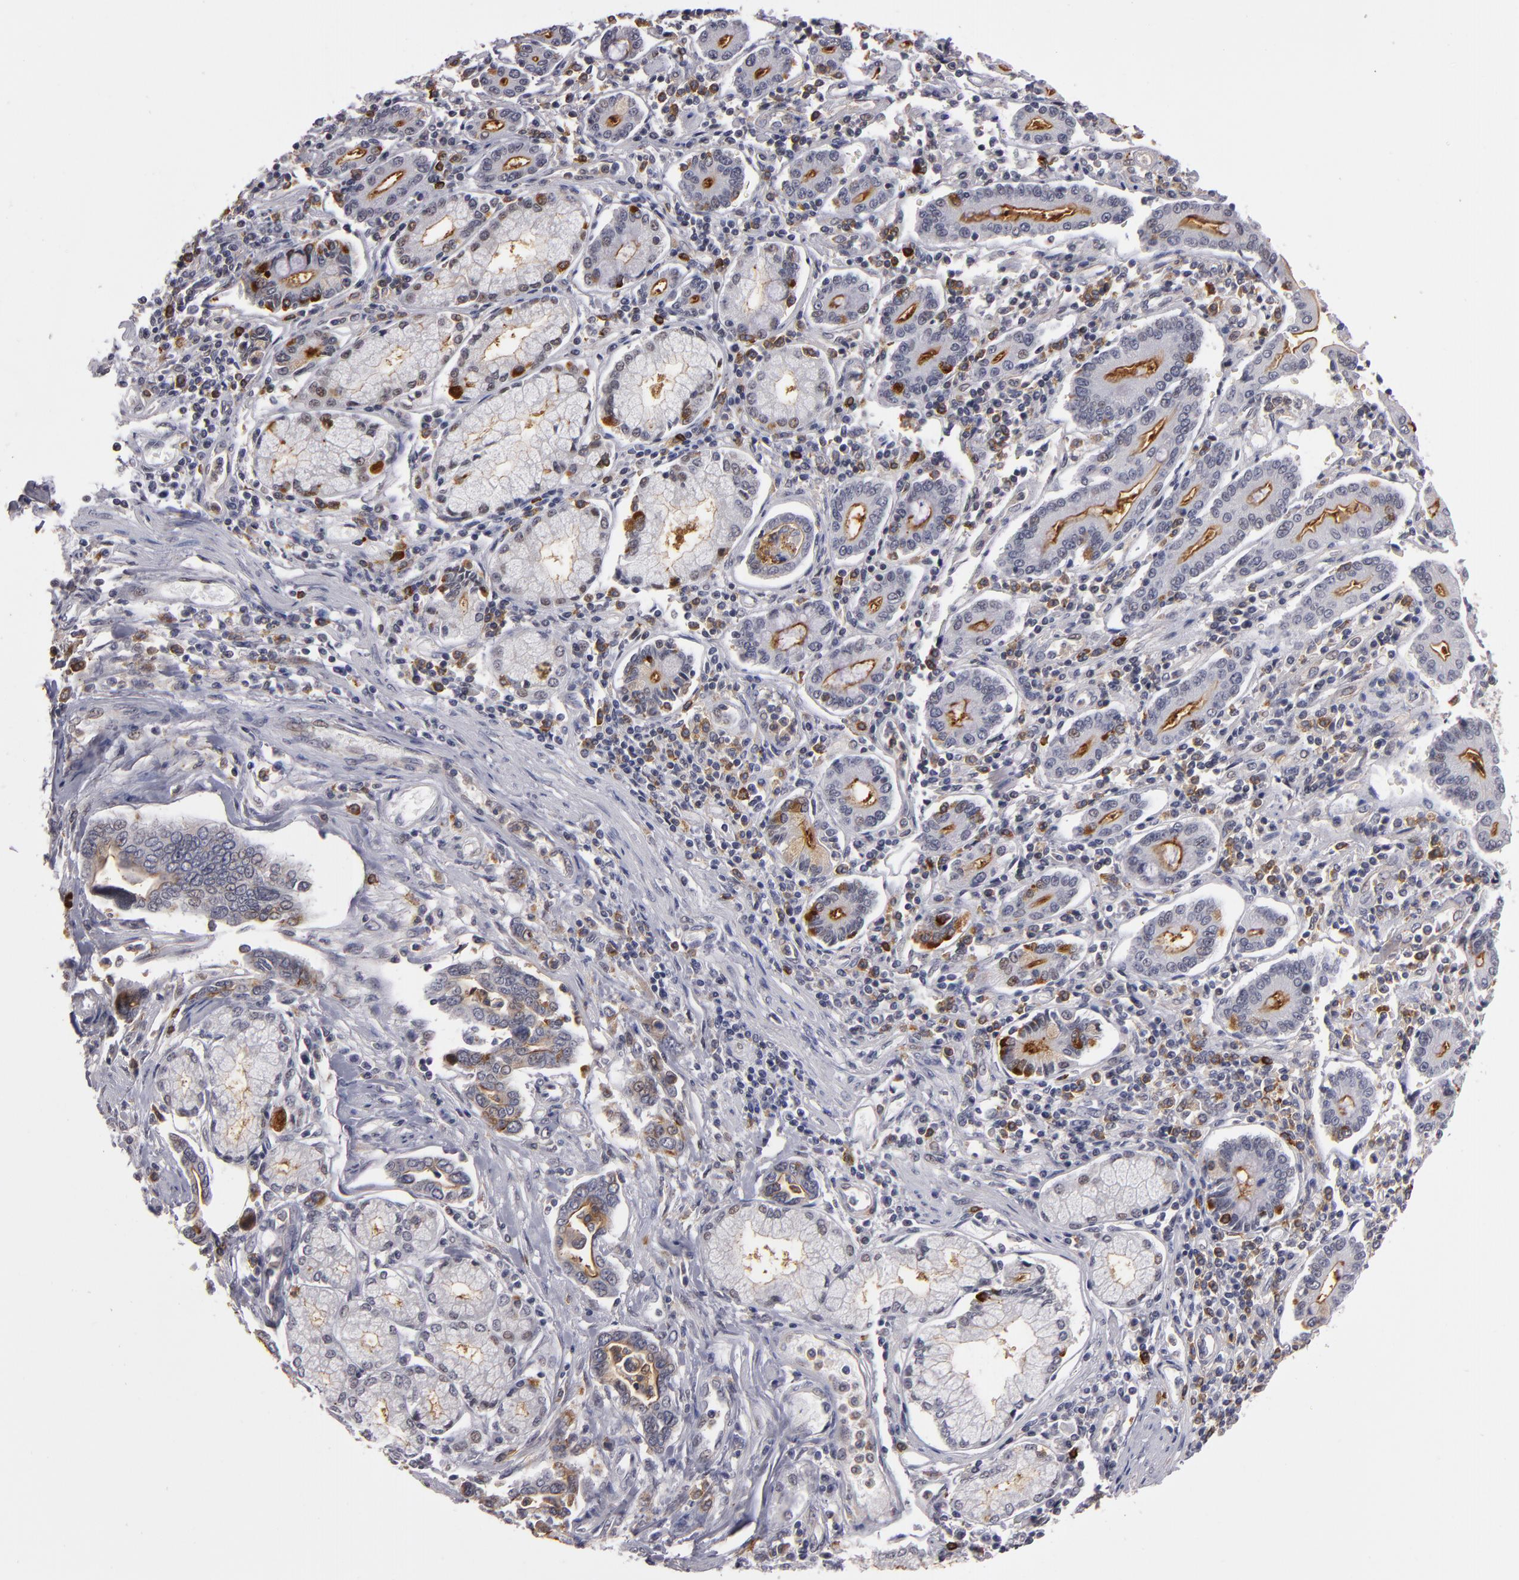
{"staining": {"intensity": "weak", "quantity": ">75%", "location": "cytoplasmic/membranous"}, "tissue": "pancreatic cancer", "cell_type": "Tumor cells", "image_type": "cancer", "snomed": [{"axis": "morphology", "description": "Adenocarcinoma, NOS"}, {"axis": "topography", "description": "Pancreas"}], "caption": "Pancreatic cancer stained with a brown dye demonstrates weak cytoplasmic/membranous positive positivity in about >75% of tumor cells.", "gene": "STX3", "patient": {"sex": "female", "age": 57}}